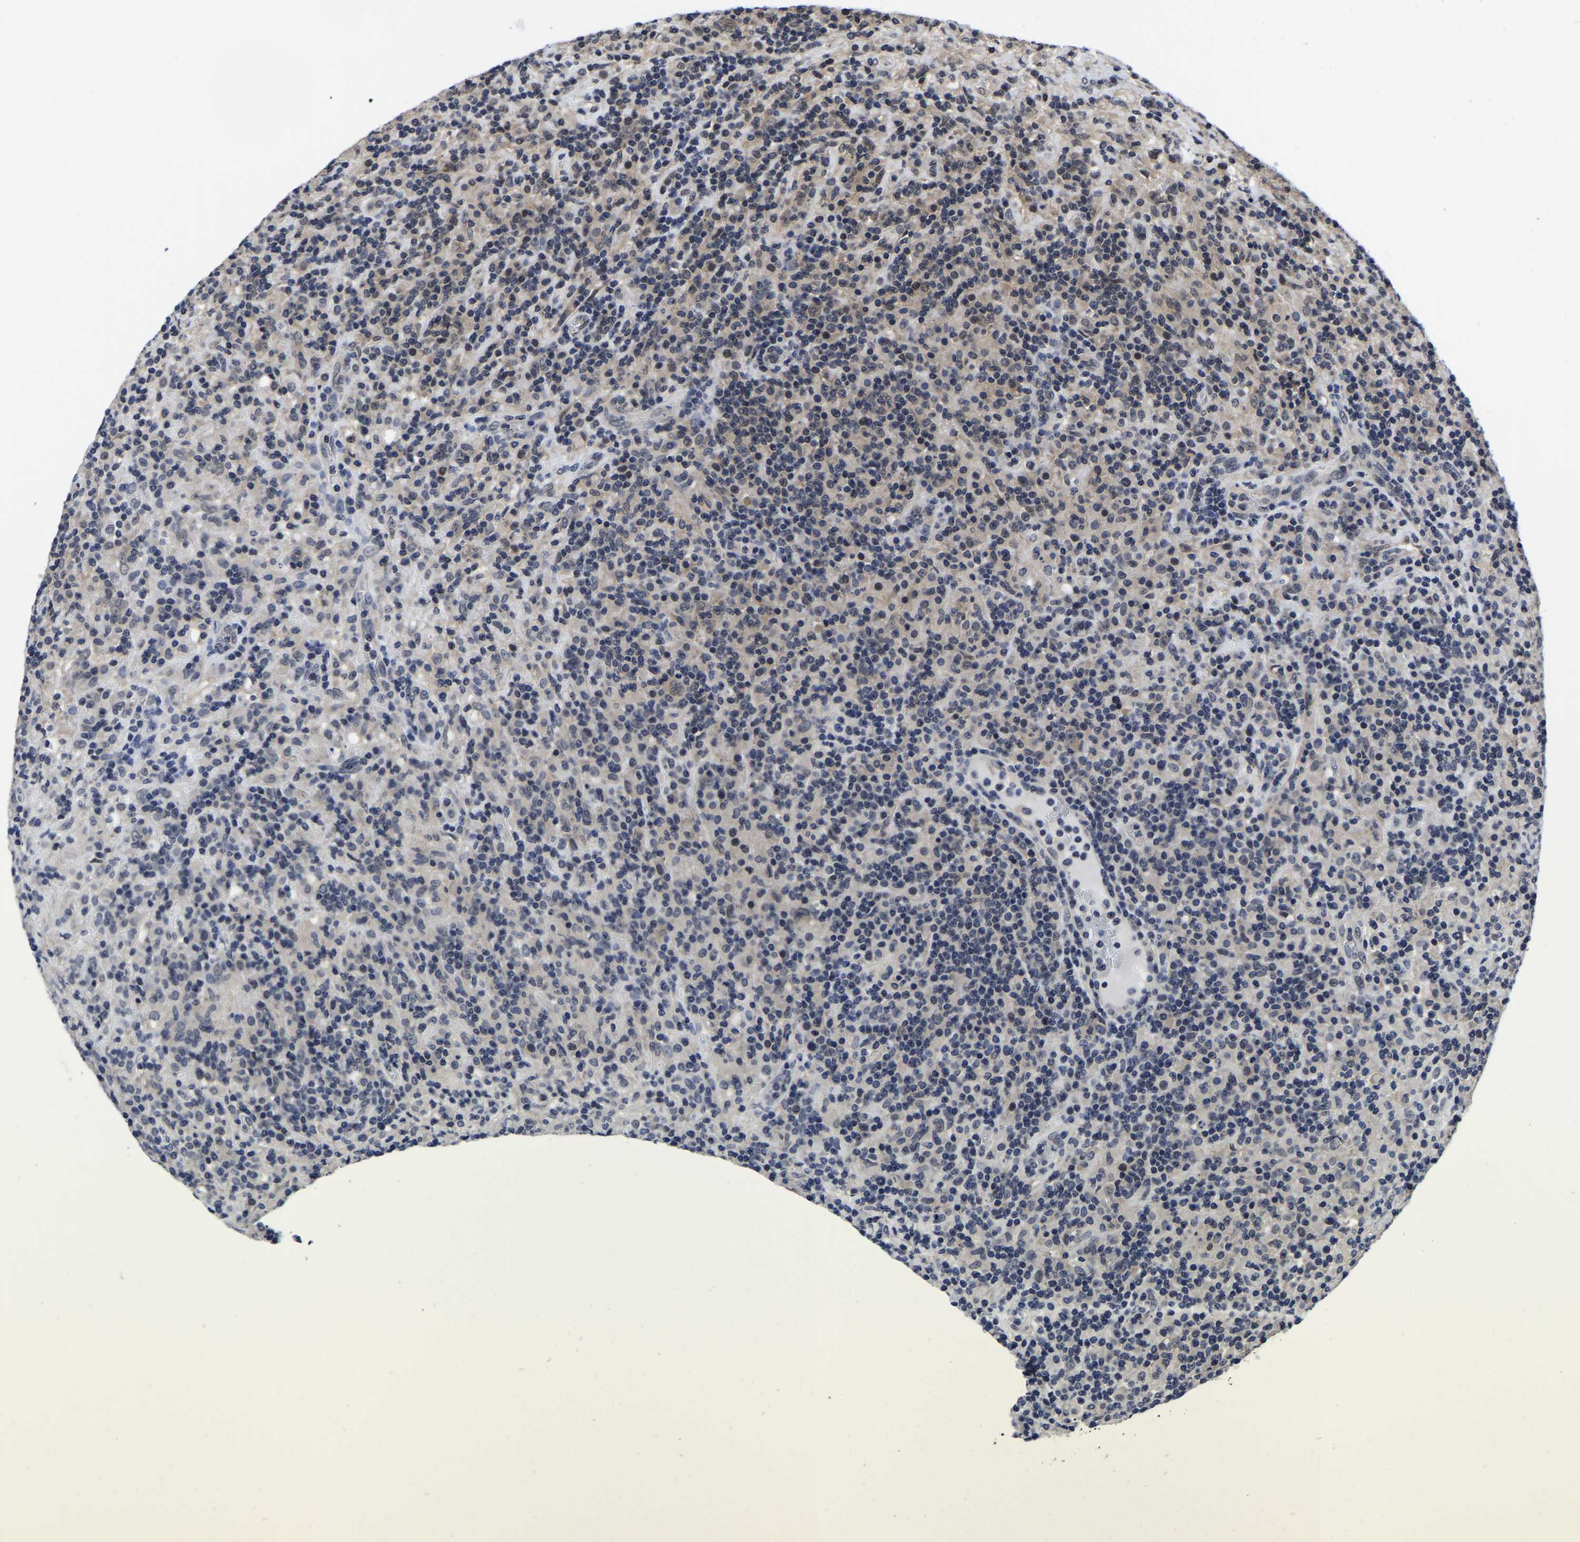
{"staining": {"intensity": "weak", "quantity": "<25%", "location": "cytoplasmic/membranous,nuclear"}, "tissue": "lymphoma", "cell_type": "Tumor cells", "image_type": "cancer", "snomed": [{"axis": "morphology", "description": "Hodgkin's disease, NOS"}, {"axis": "topography", "description": "Lymph node"}], "caption": "Immunohistochemistry (IHC) micrograph of neoplastic tissue: lymphoma stained with DAB (3,3'-diaminobenzidine) exhibits no significant protein staining in tumor cells.", "gene": "MCOLN2", "patient": {"sex": "male", "age": 70}}